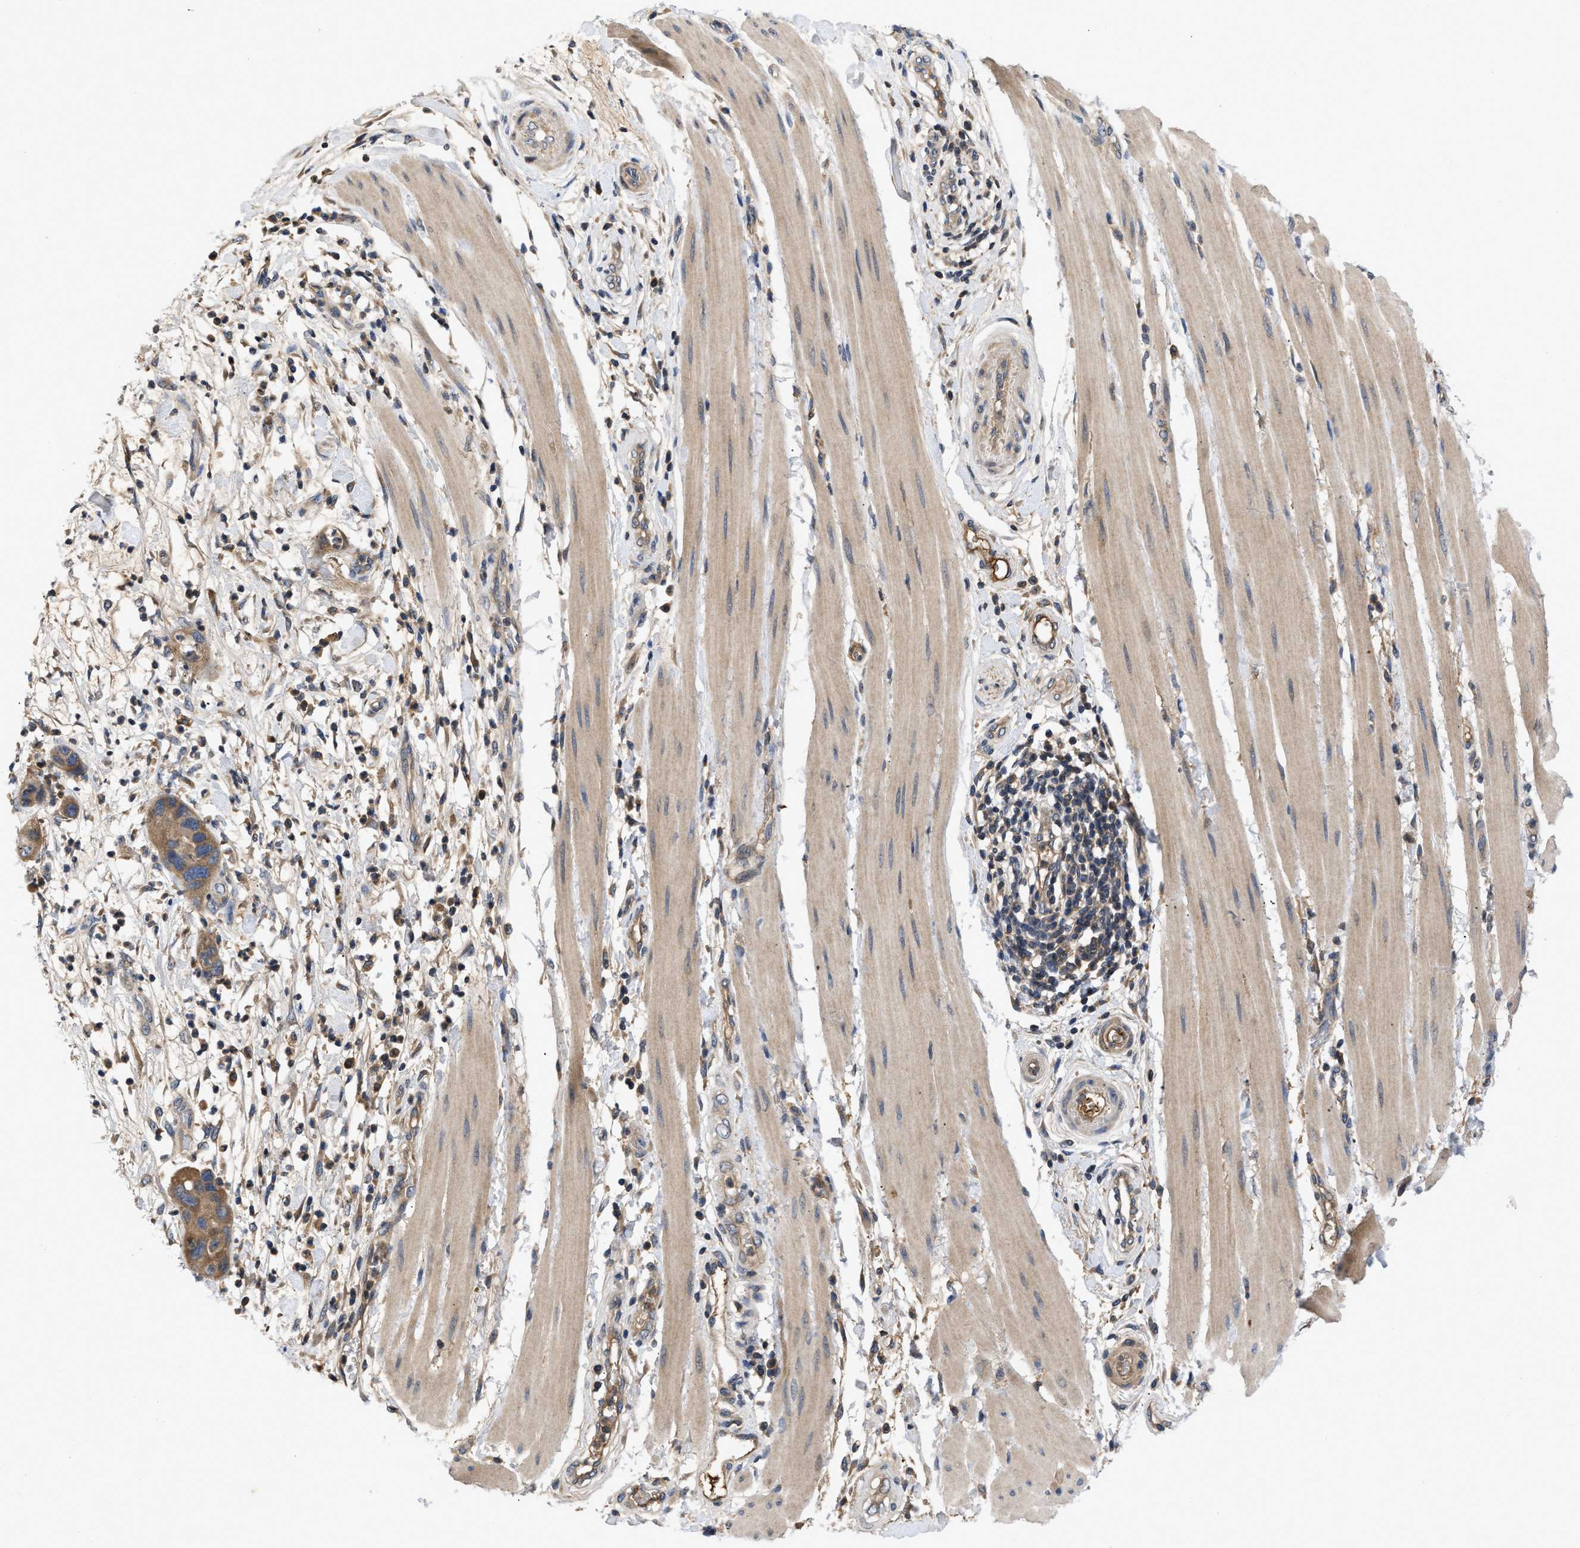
{"staining": {"intensity": "moderate", "quantity": ">75%", "location": "cytoplasmic/membranous"}, "tissue": "pancreatic cancer", "cell_type": "Tumor cells", "image_type": "cancer", "snomed": [{"axis": "morphology", "description": "Adenocarcinoma, NOS"}, {"axis": "topography", "description": "Pancreas"}], "caption": "Protein expression analysis of human adenocarcinoma (pancreatic) reveals moderate cytoplasmic/membranous staining in about >75% of tumor cells.", "gene": "VPS4A", "patient": {"sex": "female", "age": 71}}